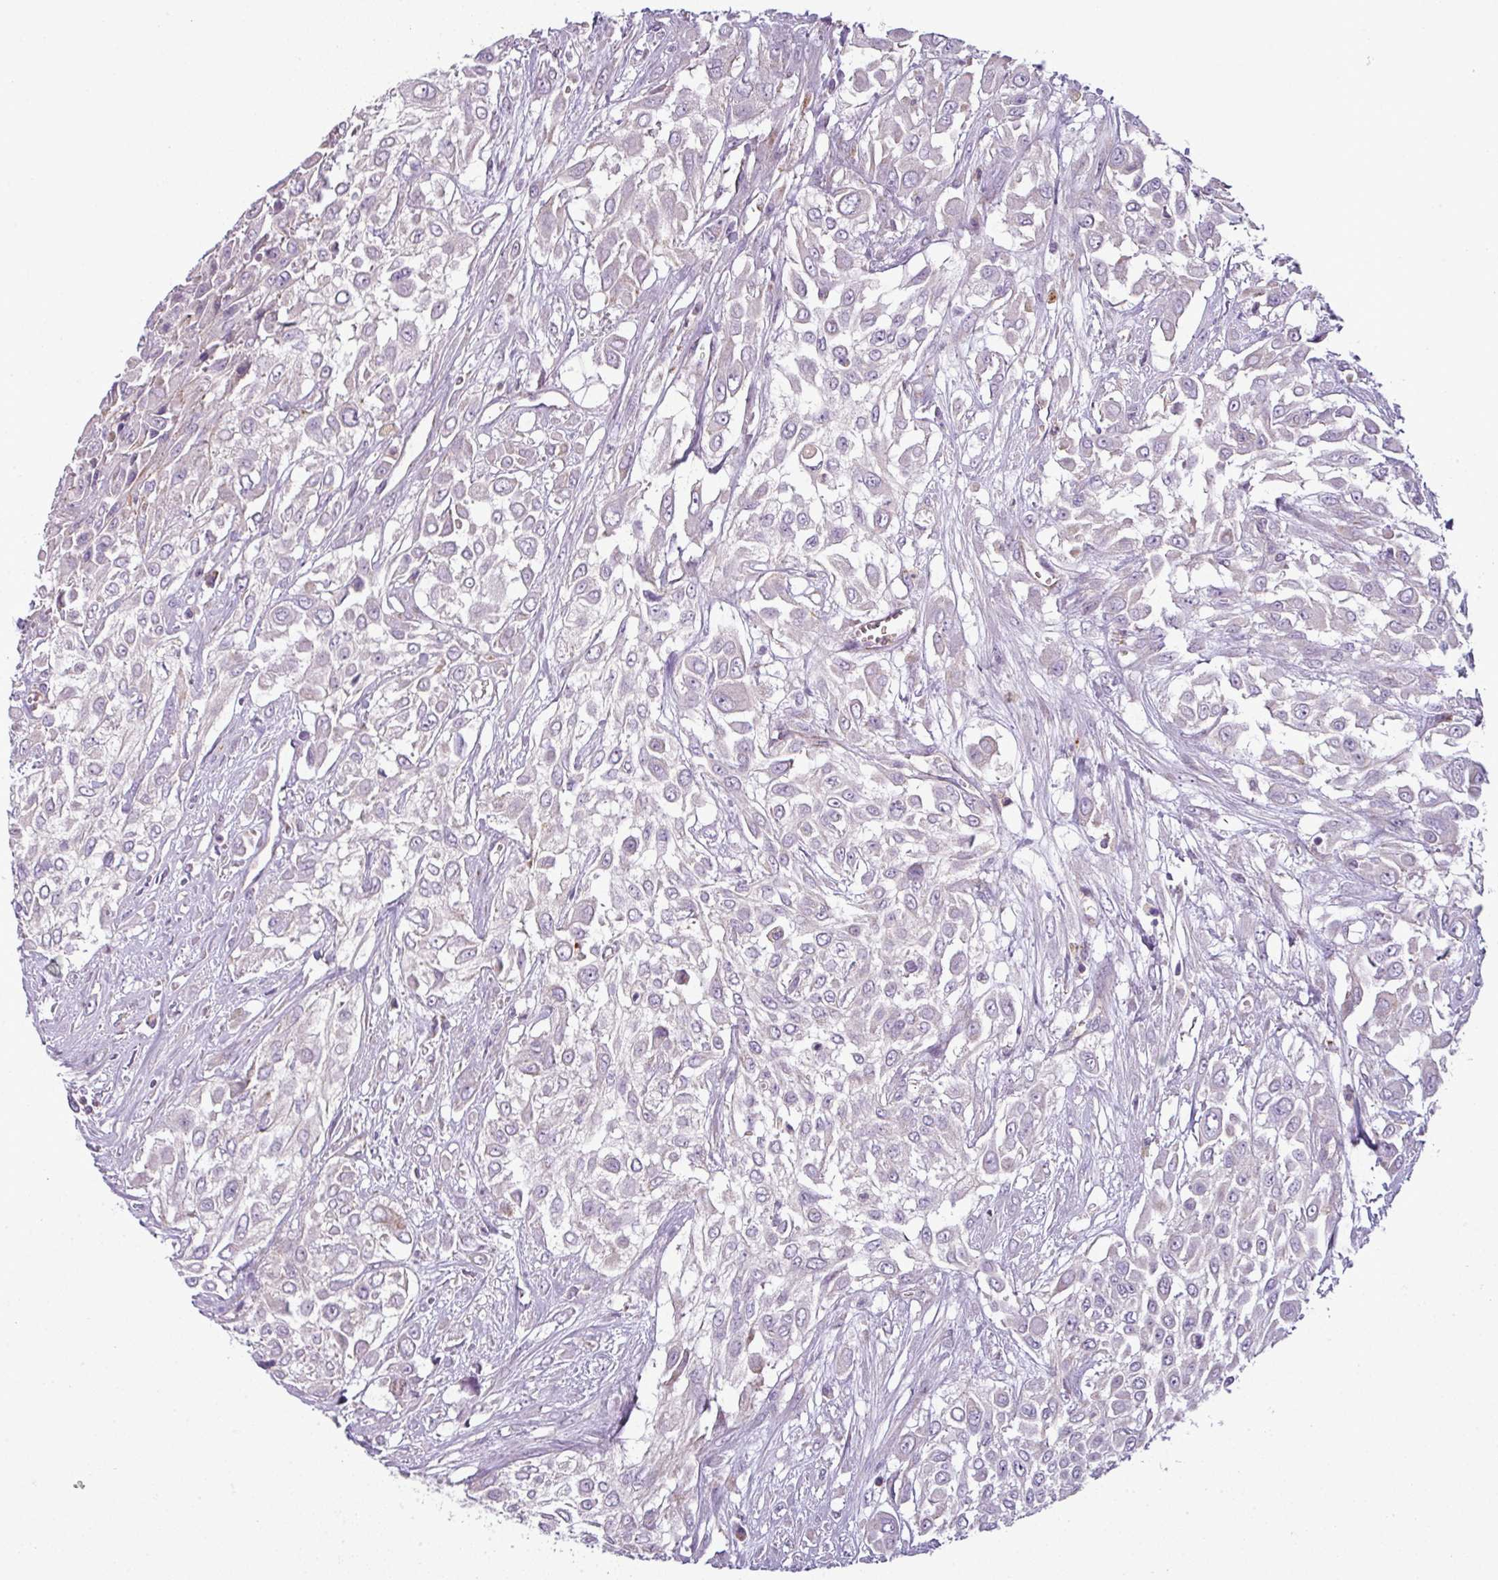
{"staining": {"intensity": "negative", "quantity": "none", "location": "none"}, "tissue": "urothelial cancer", "cell_type": "Tumor cells", "image_type": "cancer", "snomed": [{"axis": "morphology", "description": "Urothelial carcinoma, High grade"}, {"axis": "topography", "description": "Urinary bladder"}], "caption": "Tumor cells show no significant protein staining in urothelial cancer.", "gene": "PNMA6A", "patient": {"sex": "male", "age": 57}}